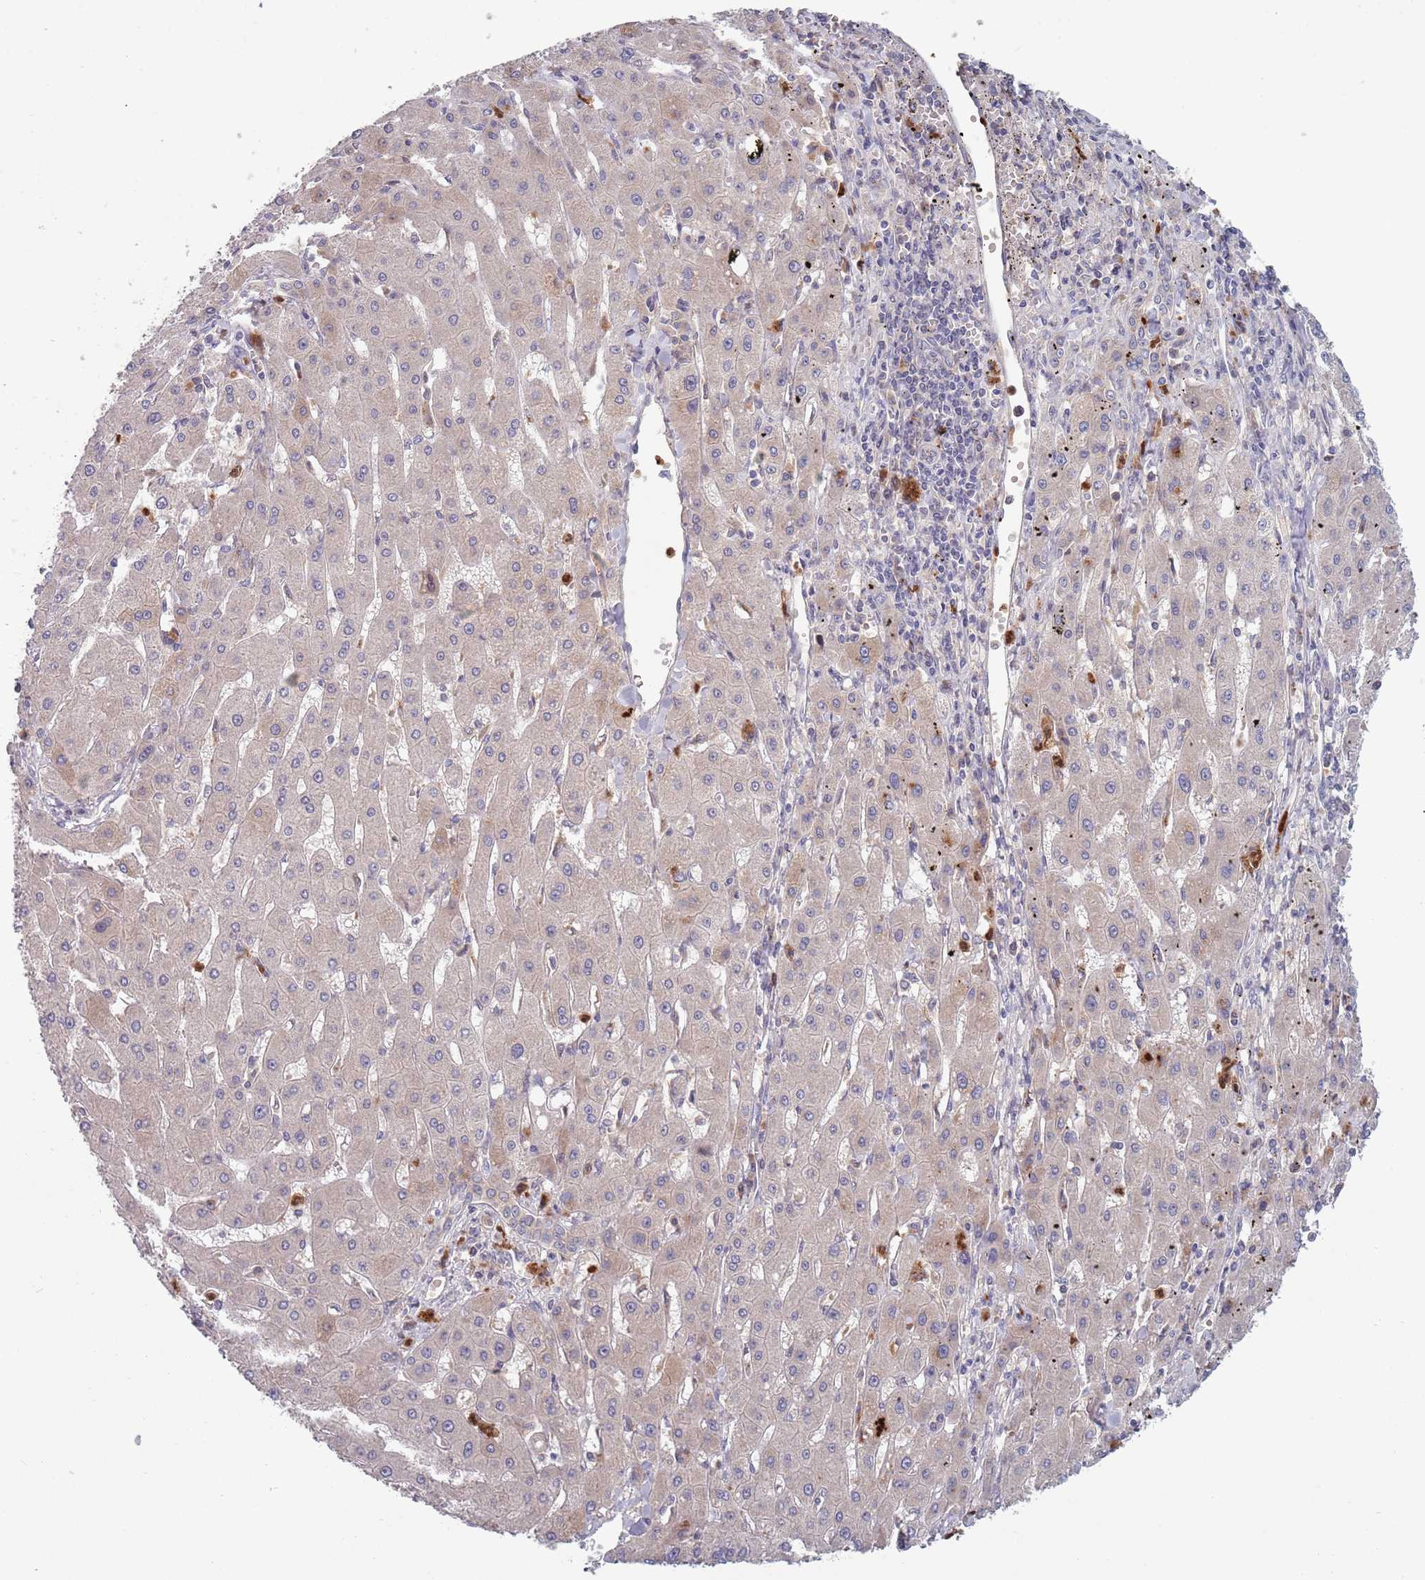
{"staining": {"intensity": "negative", "quantity": "none", "location": "none"}, "tissue": "liver cancer", "cell_type": "Tumor cells", "image_type": "cancer", "snomed": [{"axis": "morphology", "description": "Carcinoma, Hepatocellular, NOS"}, {"axis": "topography", "description": "Liver"}], "caption": "This is an immunohistochemistry (IHC) photomicrograph of human liver cancer. There is no staining in tumor cells.", "gene": "TYW1", "patient": {"sex": "male", "age": 72}}